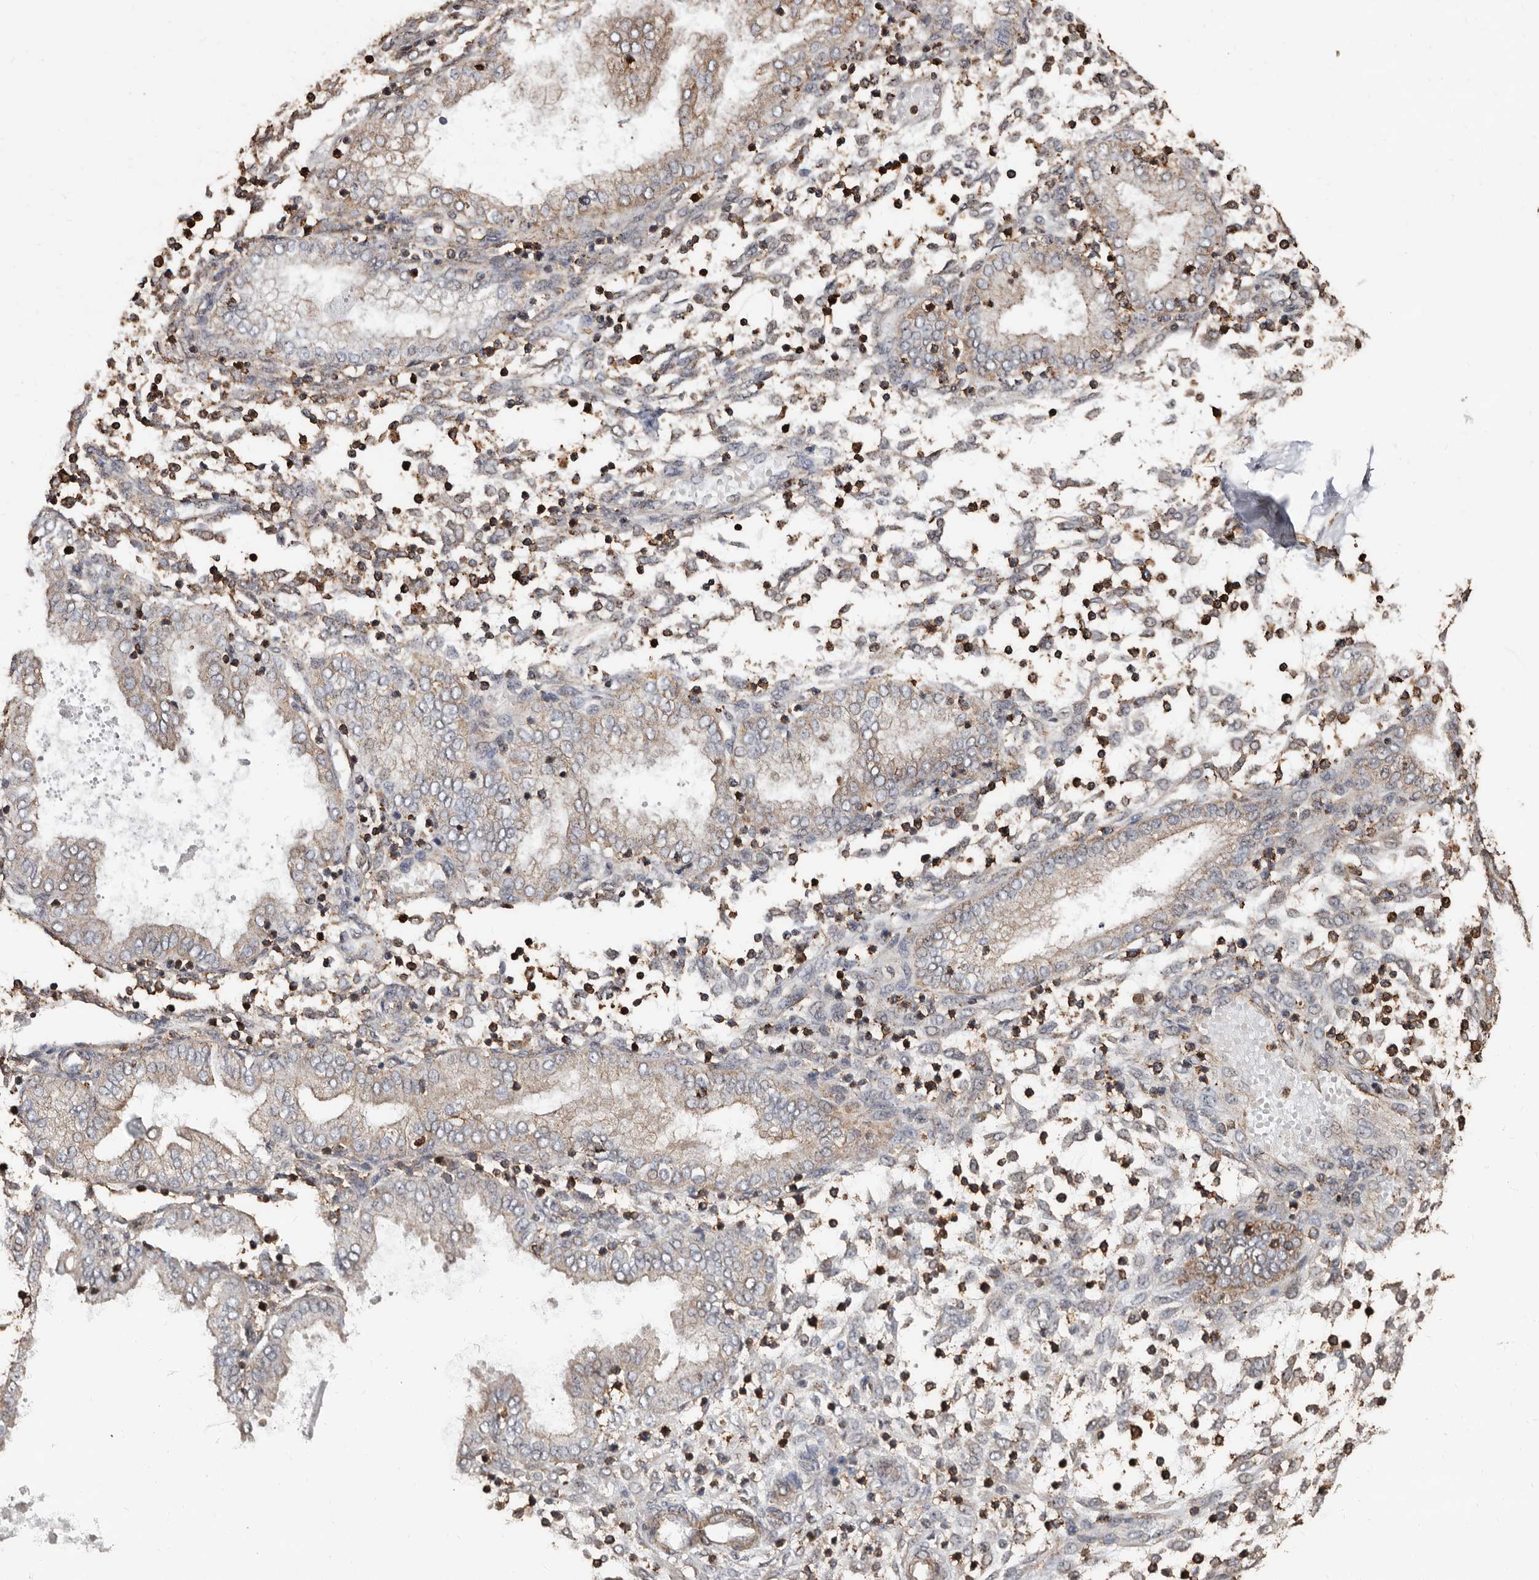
{"staining": {"intensity": "weak", "quantity": "25%-75%", "location": "cytoplasmic/membranous"}, "tissue": "endometrium", "cell_type": "Cells in endometrial stroma", "image_type": "normal", "snomed": [{"axis": "morphology", "description": "Normal tissue, NOS"}, {"axis": "topography", "description": "Endometrium"}], "caption": "IHC (DAB) staining of benign human endometrium shows weak cytoplasmic/membranous protein staining in about 25%-75% of cells in endometrial stroma. The staining is performed using DAB (3,3'-diaminobenzidine) brown chromogen to label protein expression. The nuclei are counter-stained blue using hematoxylin.", "gene": "GSK3A", "patient": {"sex": "female", "age": 53}}